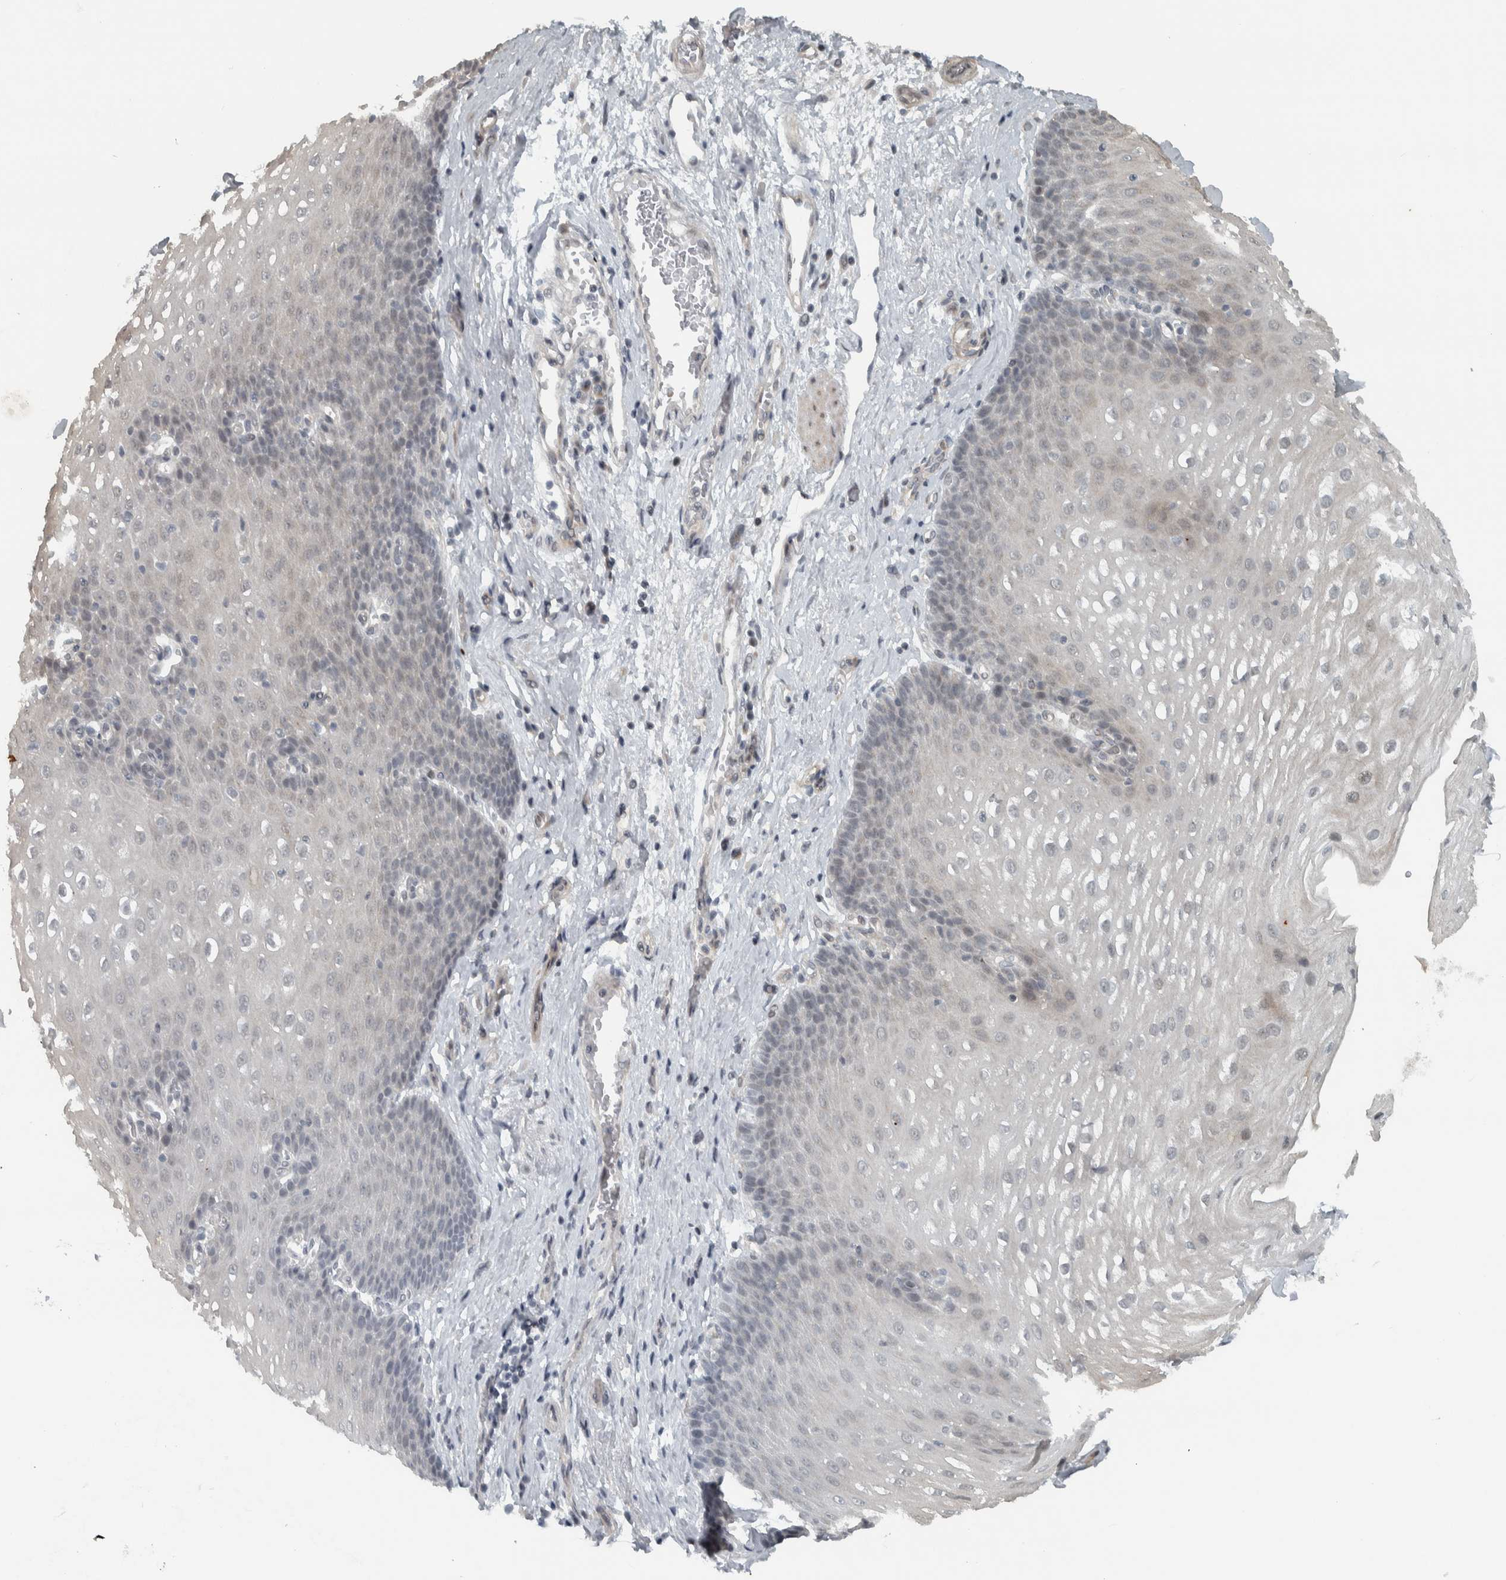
{"staining": {"intensity": "negative", "quantity": "none", "location": "none"}, "tissue": "esophagus", "cell_type": "Squamous epithelial cells", "image_type": "normal", "snomed": [{"axis": "morphology", "description": "Normal tissue, NOS"}, {"axis": "topography", "description": "Esophagus"}], "caption": "IHC image of normal esophagus: esophagus stained with DAB (3,3'-diaminobenzidine) displays no significant protein staining in squamous epithelial cells. (Brightfield microscopy of DAB (3,3'-diaminobenzidine) IHC at high magnification).", "gene": "NAPG", "patient": {"sex": "male", "age": 48}}